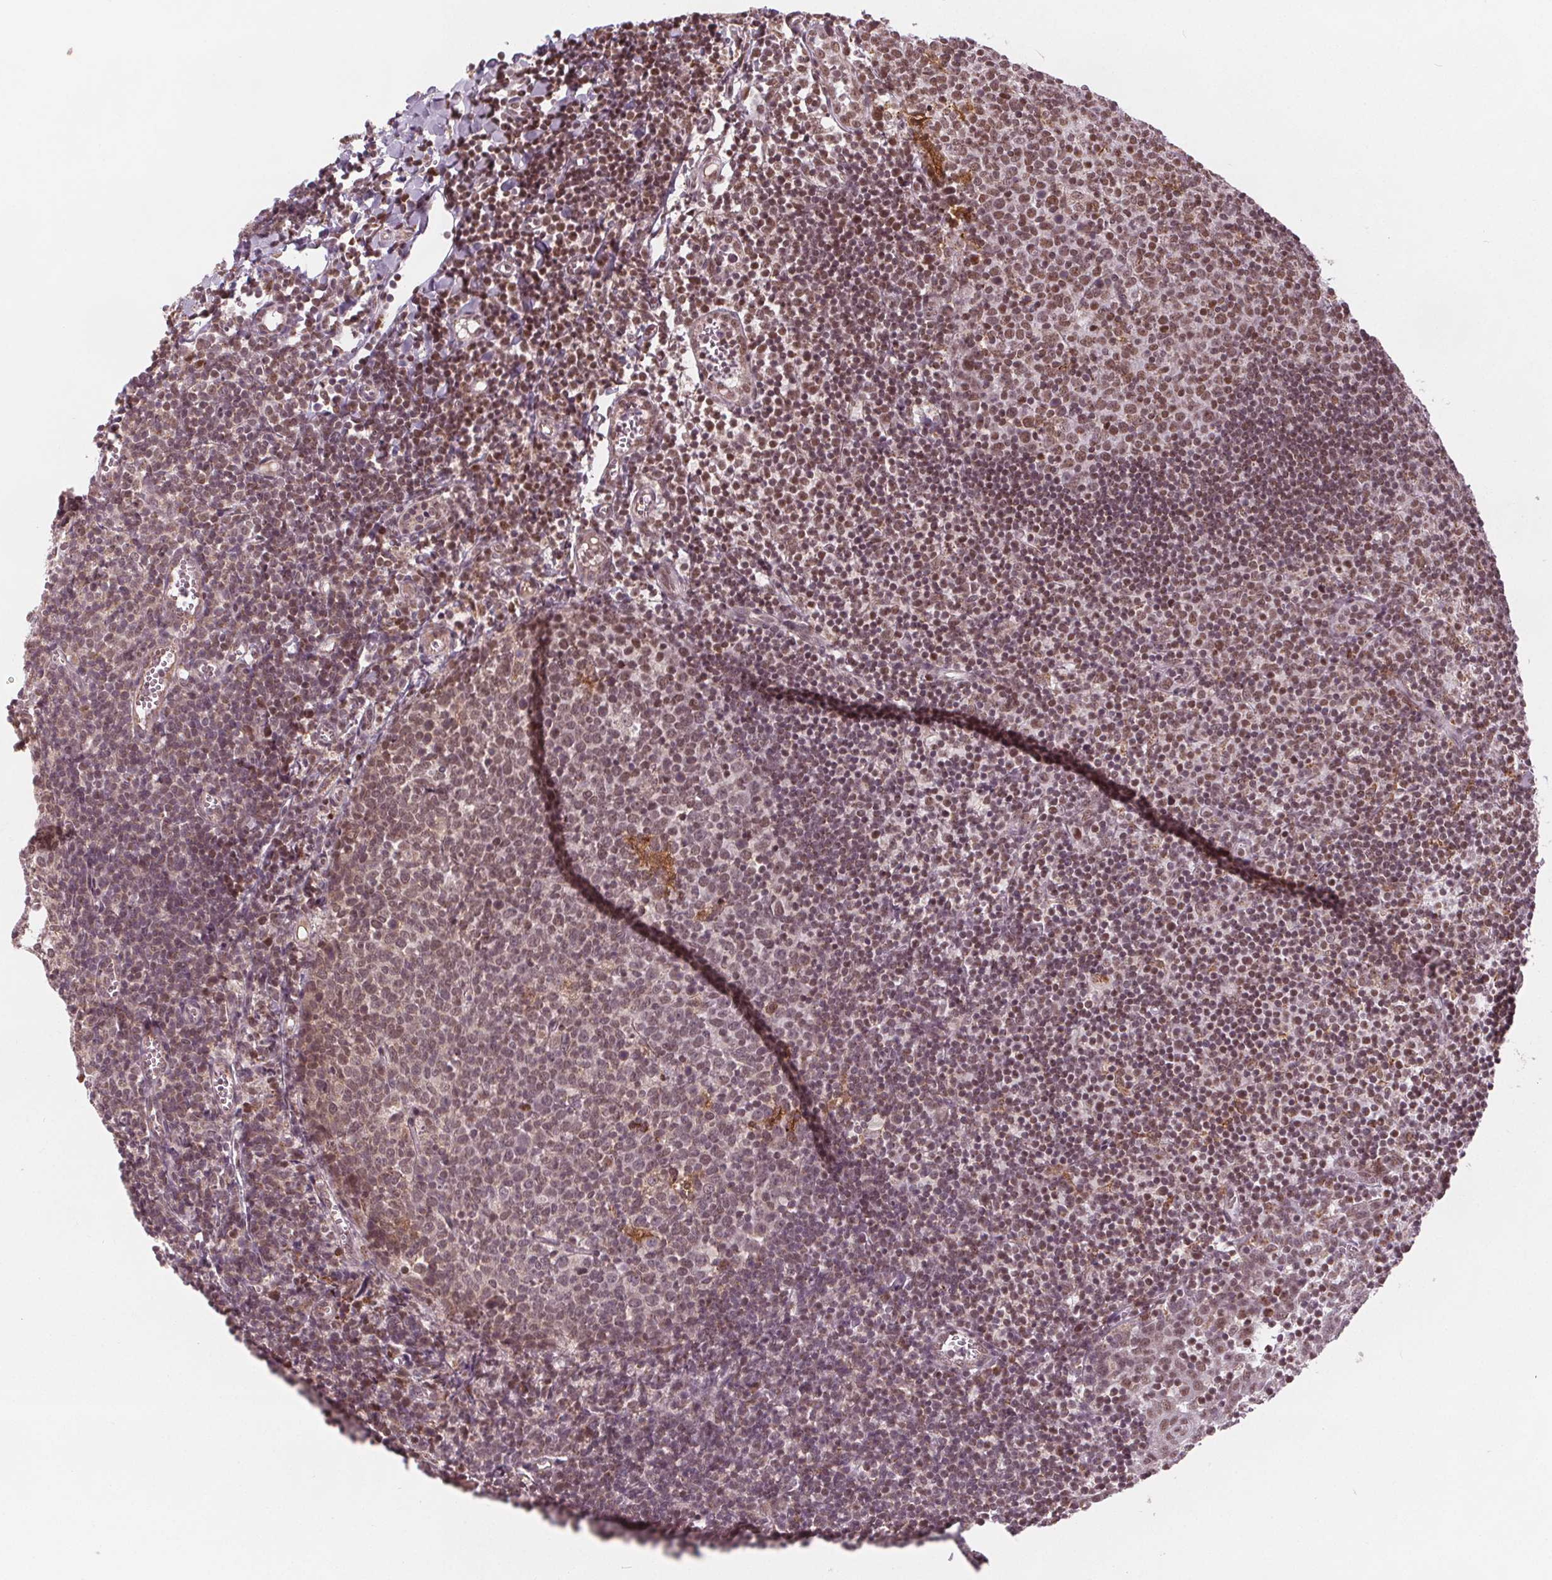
{"staining": {"intensity": "moderate", "quantity": "<25%", "location": "nuclear"}, "tissue": "lymph node", "cell_type": "Germinal center cells", "image_type": "normal", "snomed": [{"axis": "morphology", "description": "Normal tissue, NOS"}, {"axis": "topography", "description": "Lymph node"}], "caption": "Unremarkable lymph node displays moderate nuclear expression in approximately <25% of germinal center cells, visualized by immunohistochemistry.", "gene": "DPM2", "patient": {"sex": "female", "age": 21}}